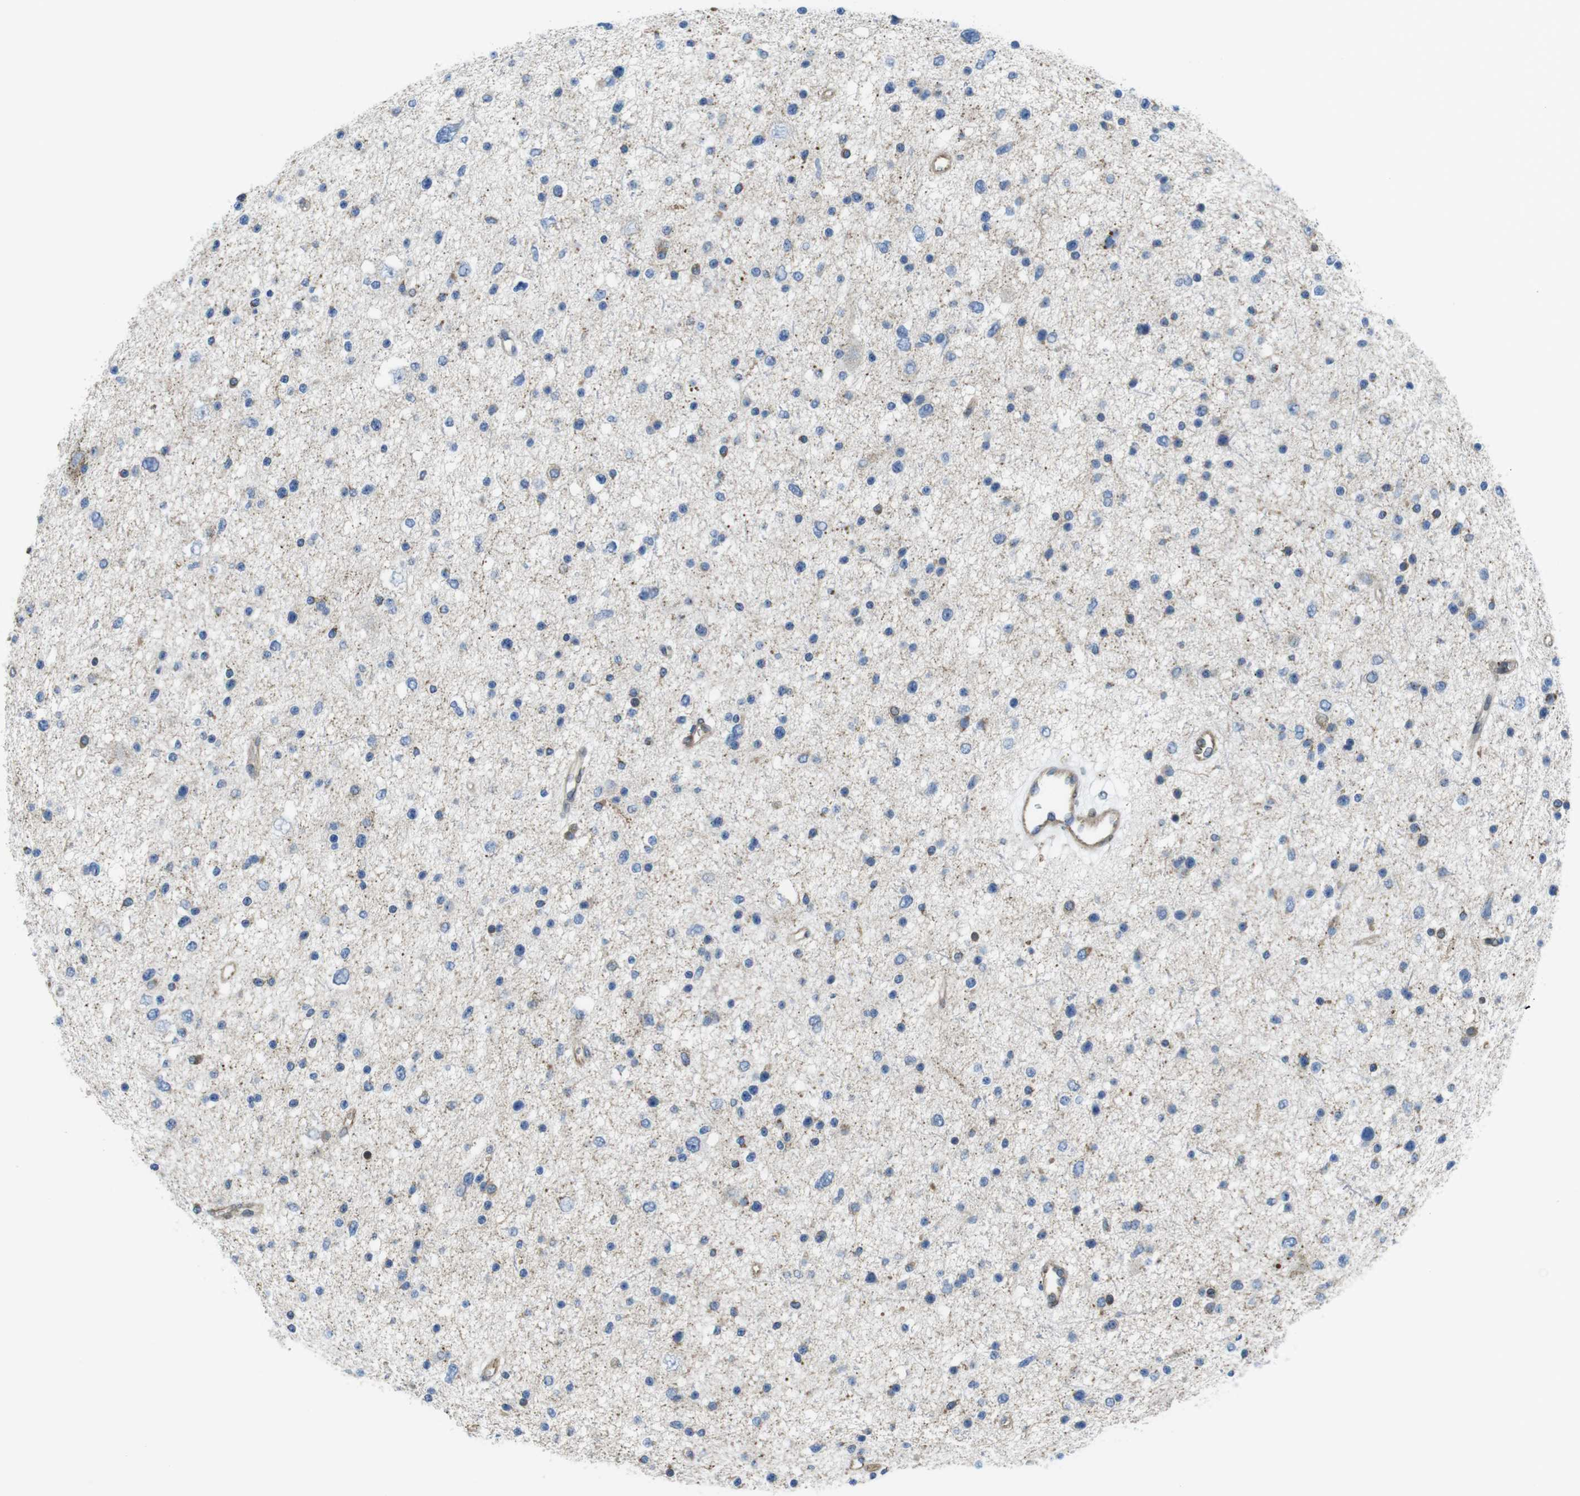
{"staining": {"intensity": "weak", "quantity": "<25%", "location": "cytoplasmic/membranous"}, "tissue": "glioma", "cell_type": "Tumor cells", "image_type": "cancer", "snomed": [{"axis": "morphology", "description": "Glioma, malignant, Low grade"}, {"axis": "topography", "description": "Brain"}], "caption": "Tumor cells are negative for brown protein staining in glioma. (IHC, brightfield microscopy, high magnification).", "gene": "KCNE3", "patient": {"sex": "female", "age": 37}}